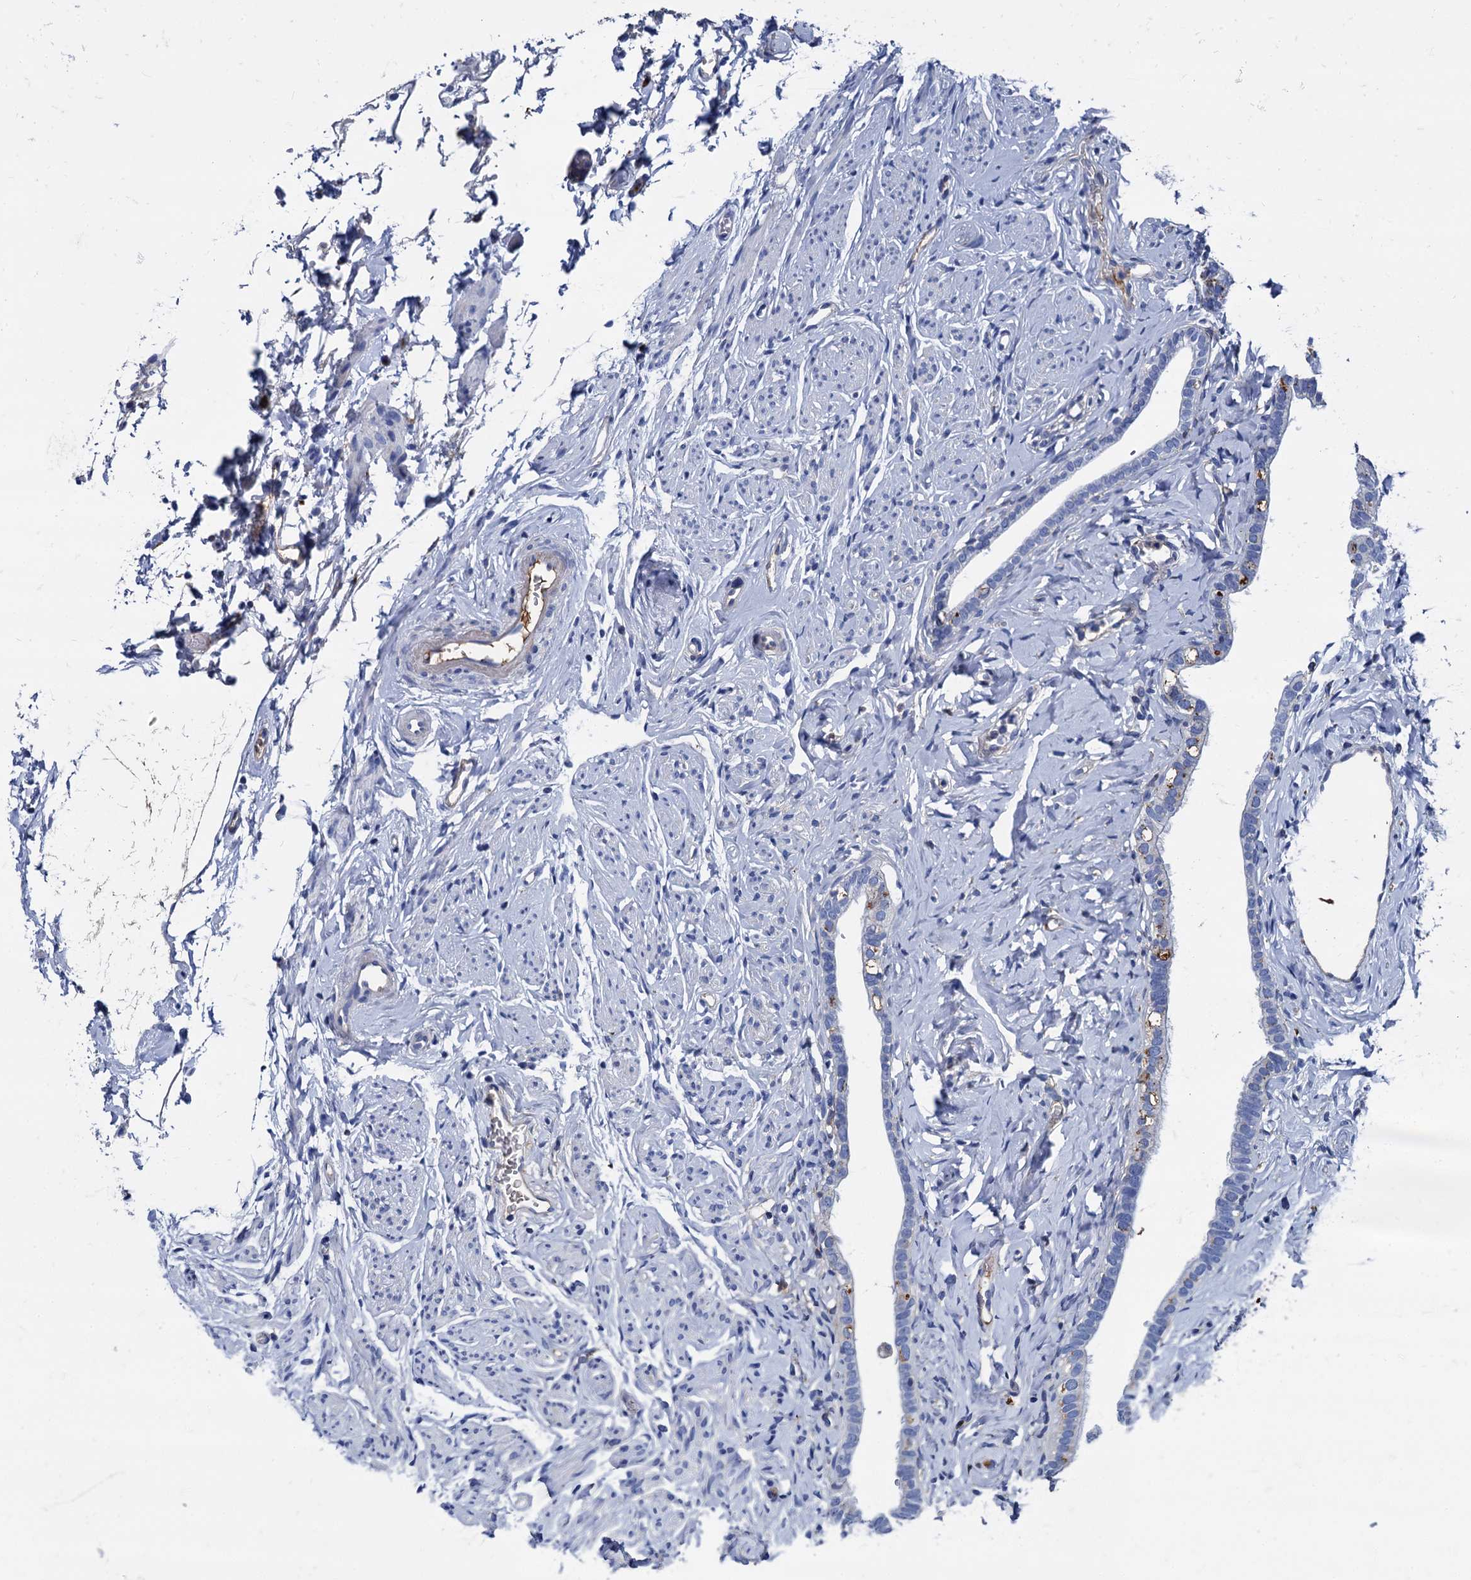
{"staining": {"intensity": "negative", "quantity": "none", "location": "none"}, "tissue": "fallopian tube", "cell_type": "Glandular cells", "image_type": "normal", "snomed": [{"axis": "morphology", "description": "Normal tissue, NOS"}, {"axis": "topography", "description": "Fallopian tube"}], "caption": "A high-resolution photomicrograph shows IHC staining of normal fallopian tube, which reveals no significant positivity in glandular cells. (Immunohistochemistry (ihc), brightfield microscopy, high magnification).", "gene": "APOD", "patient": {"sex": "female", "age": 66}}